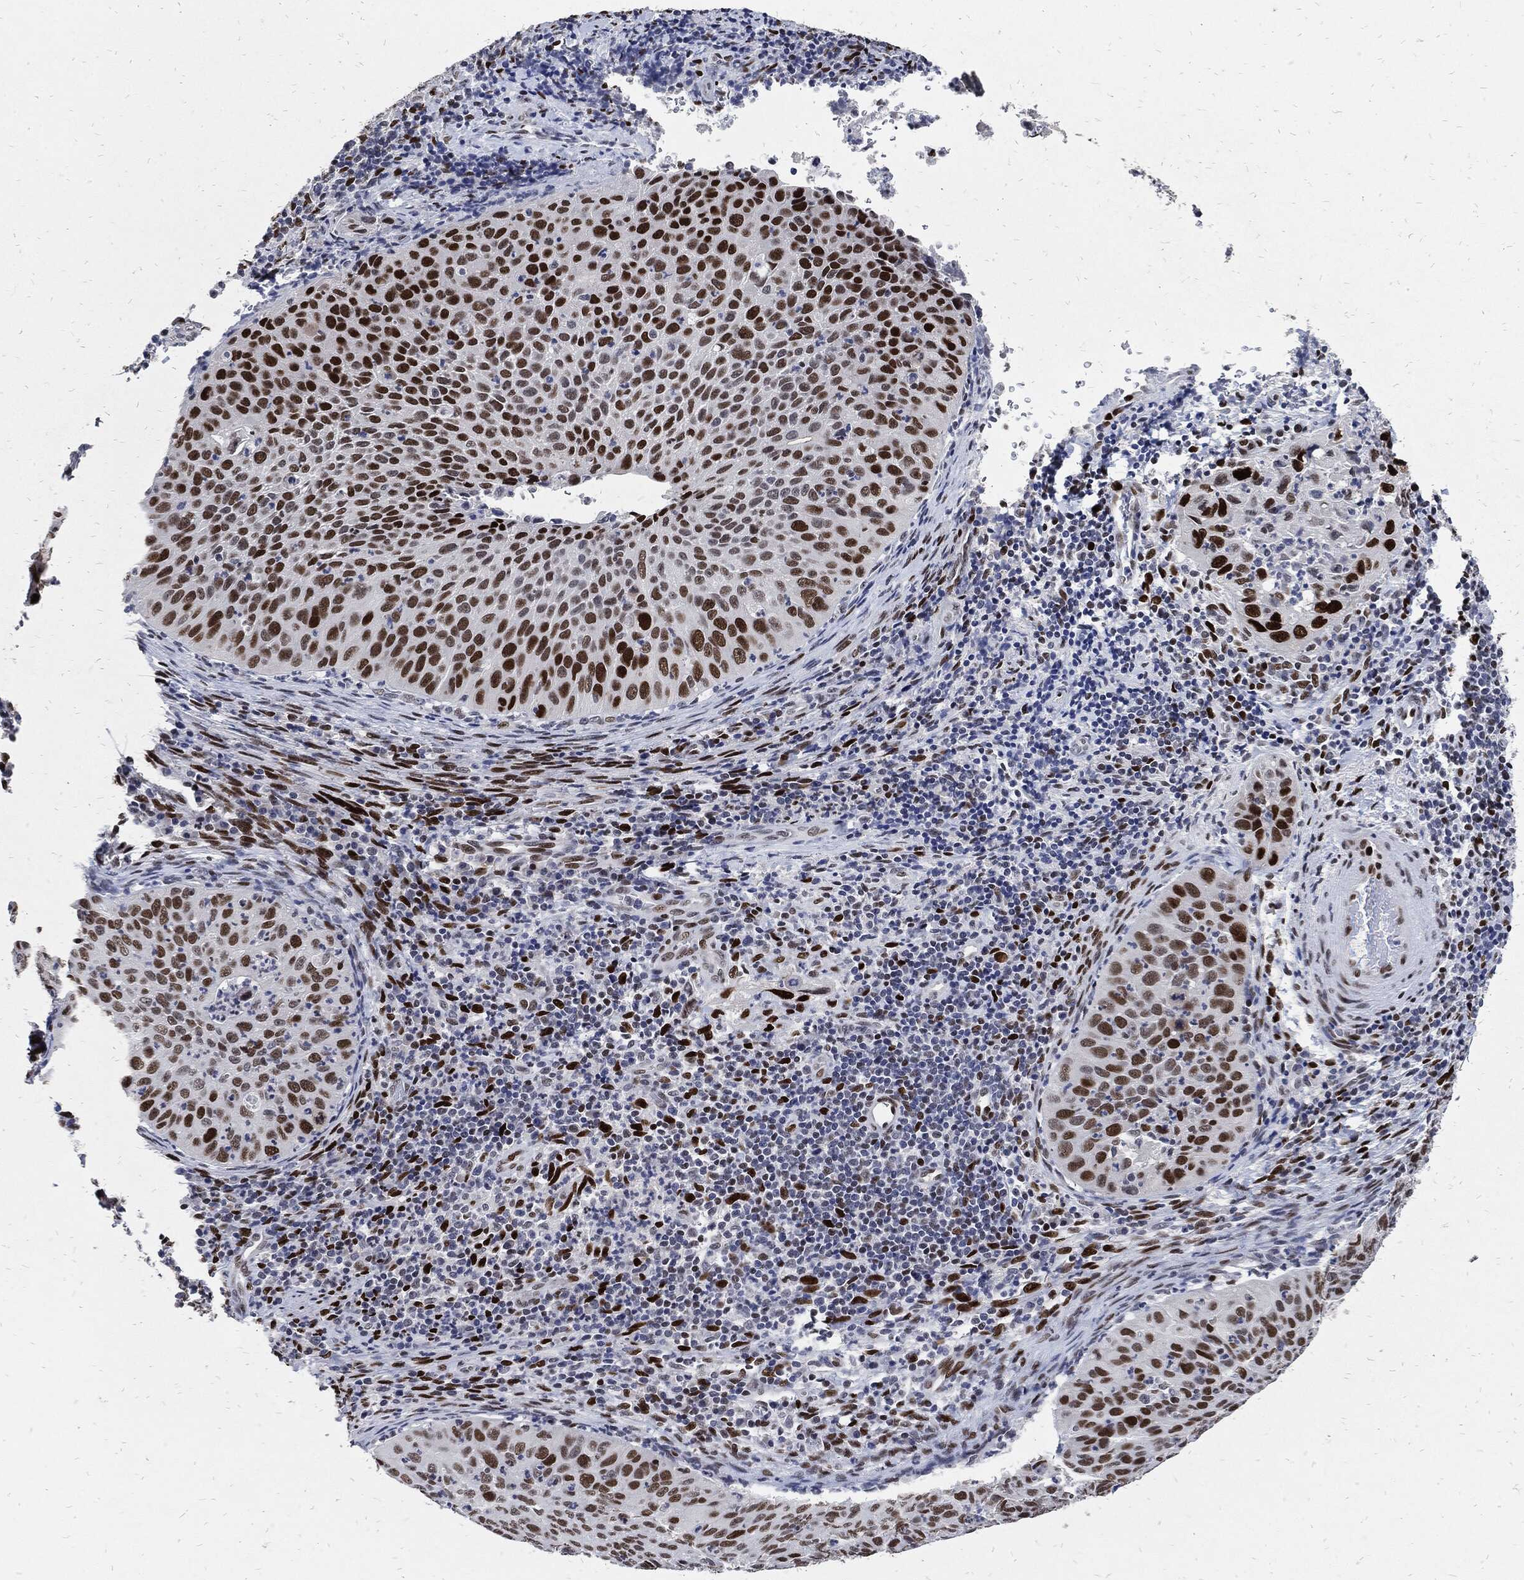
{"staining": {"intensity": "strong", "quantity": "25%-75%", "location": "nuclear"}, "tissue": "cervical cancer", "cell_type": "Tumor cells", "image_type": "cancer", "snomed": [{"axis": "morphology", "description": "Squamous cell carcinoma, NOS"}, {"axis": "topography", "description": "Cervix"}], "caption": "Brown immunohistochemical staining in cervical cancer (squamous cell carcinoma) exhibits strong nuclear positivity in approximately 25%-75% of tumor cells. The protein of interest is stained brown, and the nuclei are stained in blue (DAB (3,3'-diaminobenzidine) IHC with brightfield microscopy, high magnification).", "gene": "JUN", "patient": {"sex": "female", "age": 26}}